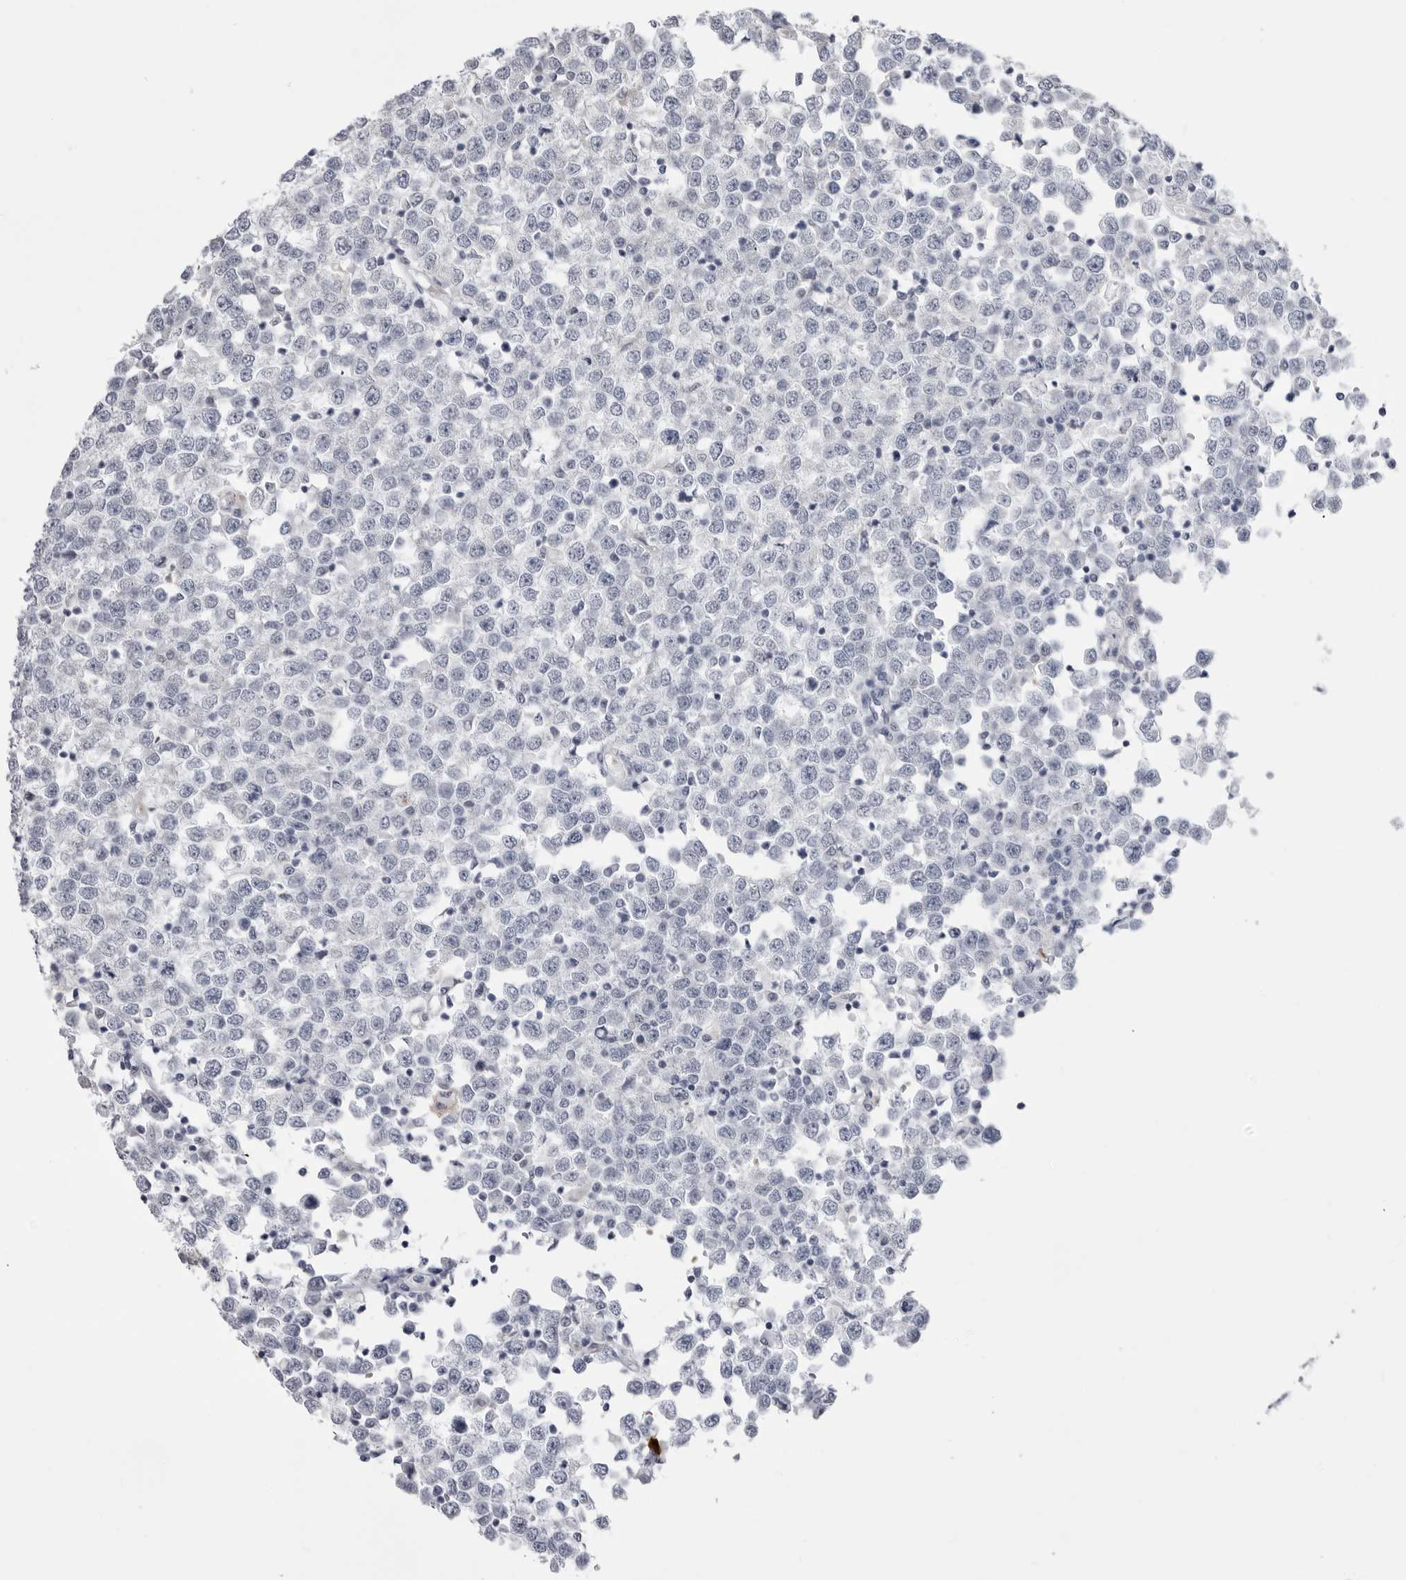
{"staining": {"intensity": "negative", "quantity": "none", "location": "none"}, "tissue": "testis cancer", "cell_type": "Tumor cells", "image_type": "cancer", "snomed": [{"axis": "morphology", "description": "Seminoma, NOS"}, {"axis": "topography", "description": "Testis"}], "caption": "Immunohistochemistry micrograph of neoplastic tissue: seminoma (testis) stained with DAB (3,3'-diaminobenzidine) shows no significant protein positivity in tumor cells.", "gene": "STAP2", "patient": {"sex": "male", "age": 65}}